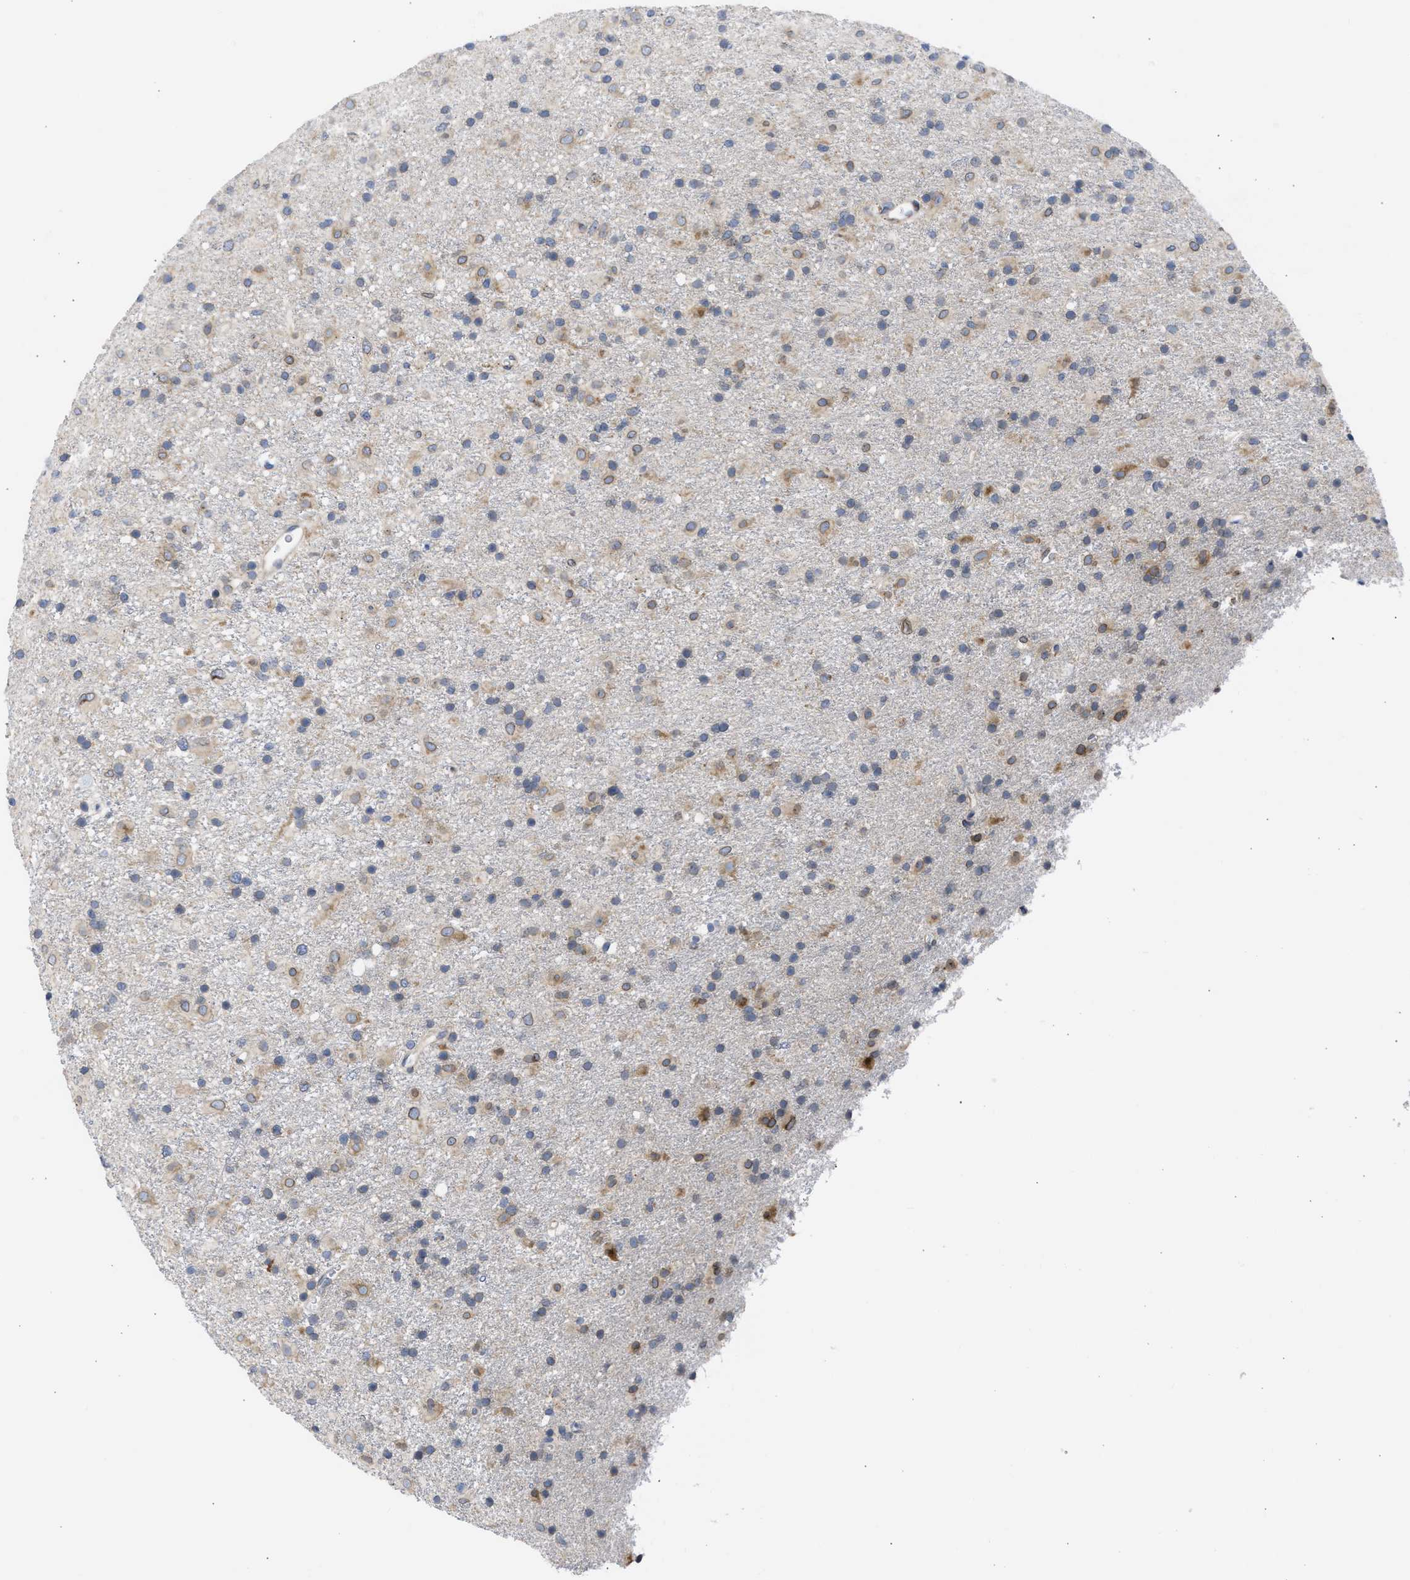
{"staining": {"intensity": "moderate", "quantity": "25%-75%", "location": "cytoplasmic/membranous,nuclear"}, "tissue": "glioma", "cell_type": "Tumor cells", "image_type": "cancer", "snomed": [{"axis": "morphology", "description": "Glioma, malignant, Low grade"}, {"axis": "topography", "description": "Brain"}], "caption": "Immunohistochemical staining of malignant glioma (low-grade) displays moderate cytoplasmic/membranous and nuclear protein positivity in about 25%-75% of tumor cells.", "gene": "NUP35", "patient": {"sex": "male", "age": 65}}